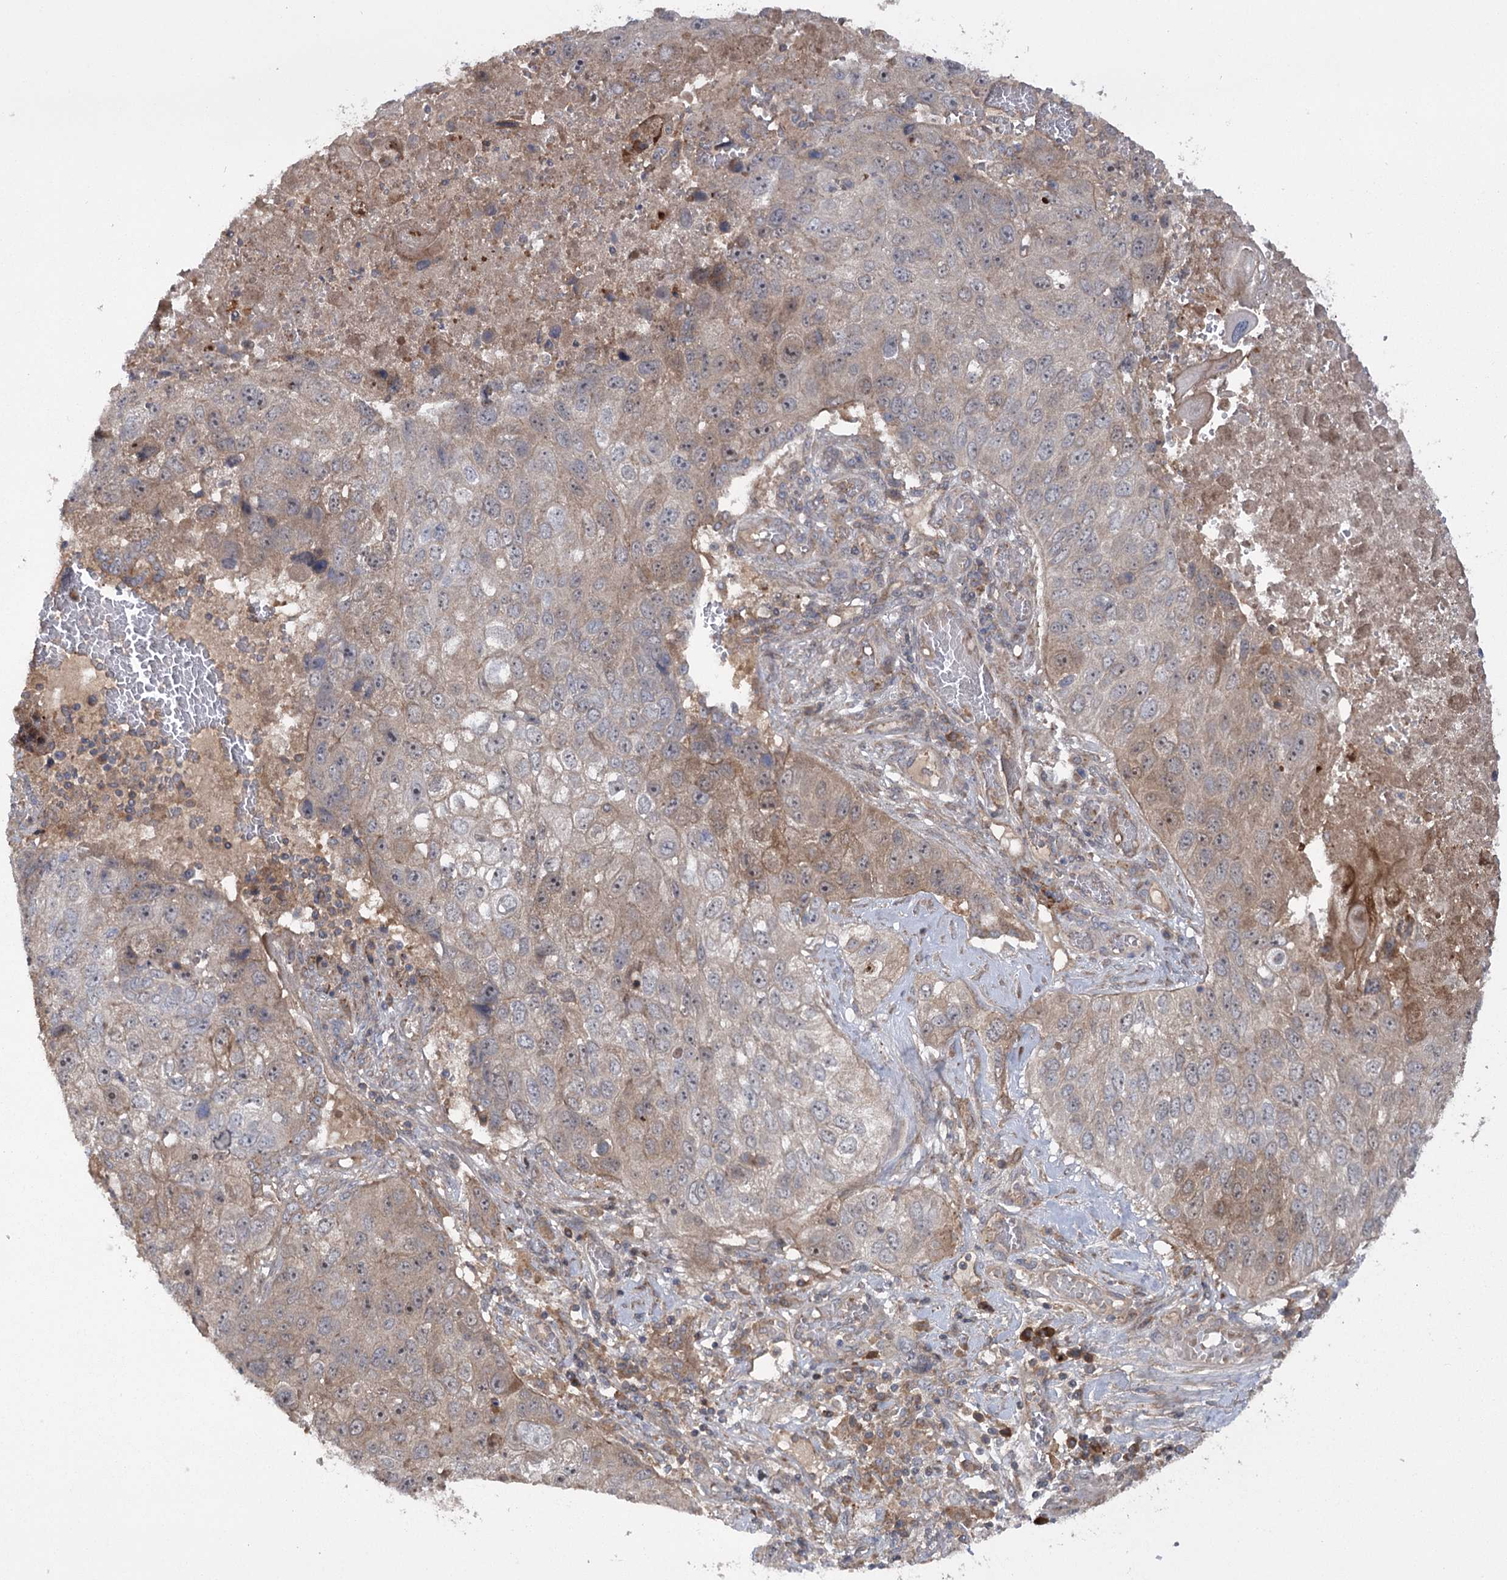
{"staining": {"intensity": "moderate", "quantity": "<25%", "location": "cytoplasmic/membranous"}, "tissue": "lung cancer", "cell_type": "Tumor cells", "image_type": "cancer", "snomed": [{"axis": "morphology", "description": "Squamous cell carcinoma, NOS"}, {"axis": "topography", "description": "Lung"}], "caption": "Immunohistochemistry (IHC) (DAB (3,3'-diaminobenzidine)) staining of squamous cell carcinoma (lung) reveals moderate cytoplasmic/membranous protein positivity in about <25% of tumor cells.", "gene": "KCNN2", "patient": {"sex": "male", "age": 61}}